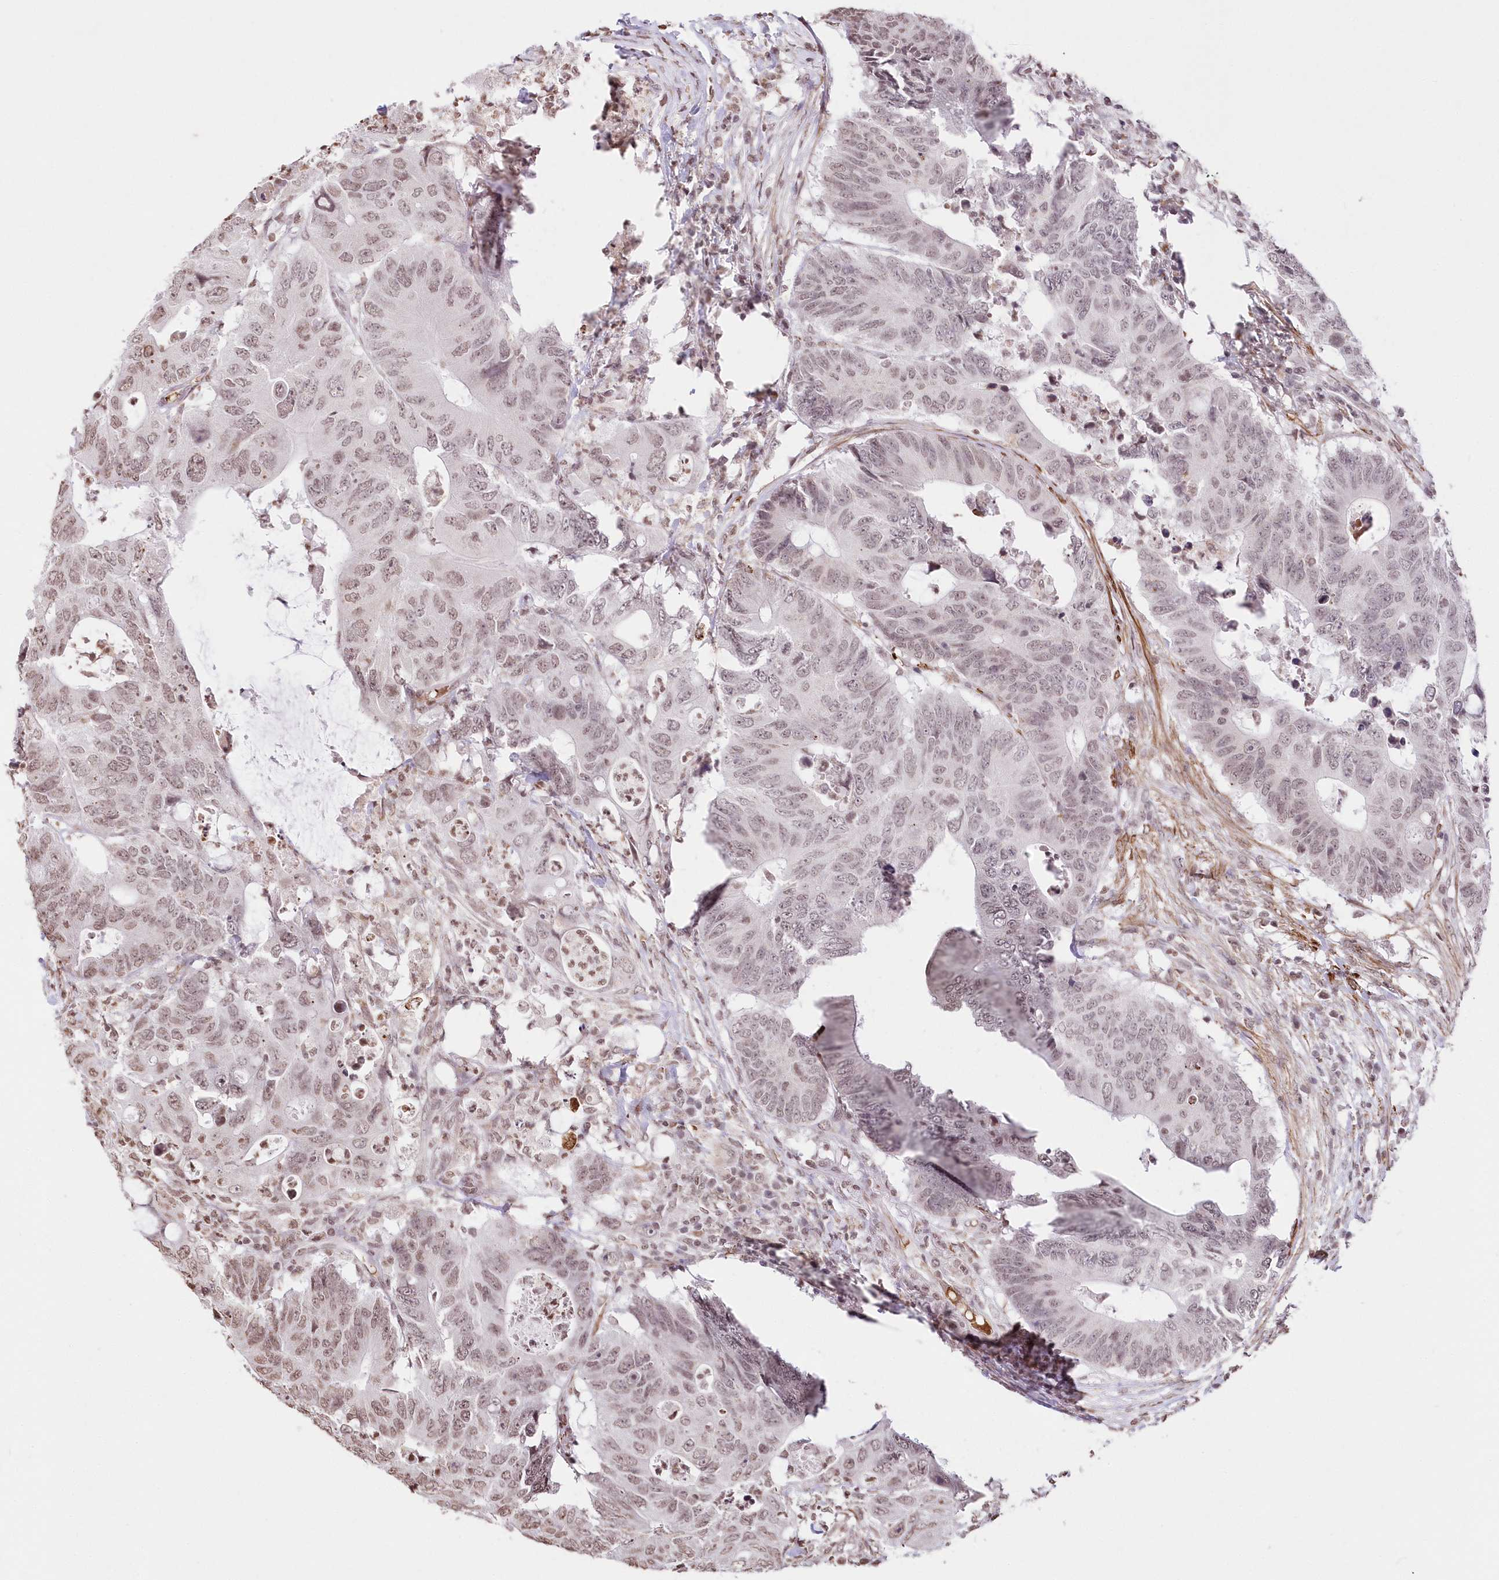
{"staining": {"intensity": "weak", "quantity": "<25%", "location": "nuclear"}, "tissue": "colorectal cancer", "cell_type": "Tumor cells", "image_type": "cancer", "snomed": [{"axis": "morphology", "description": "Adenocarcinoma, NOS"}, {"axis": "topography", "description": "Colon"}], "caption": "DAB (3,3'-diaminobenzidine) immunohistochemical staining of human colorectal cancer (adenocarcinoma) exhibits no significant positivity in tumor cells.", "gene": "RBM27", "patient": {"sex": "male", "age": 71}}